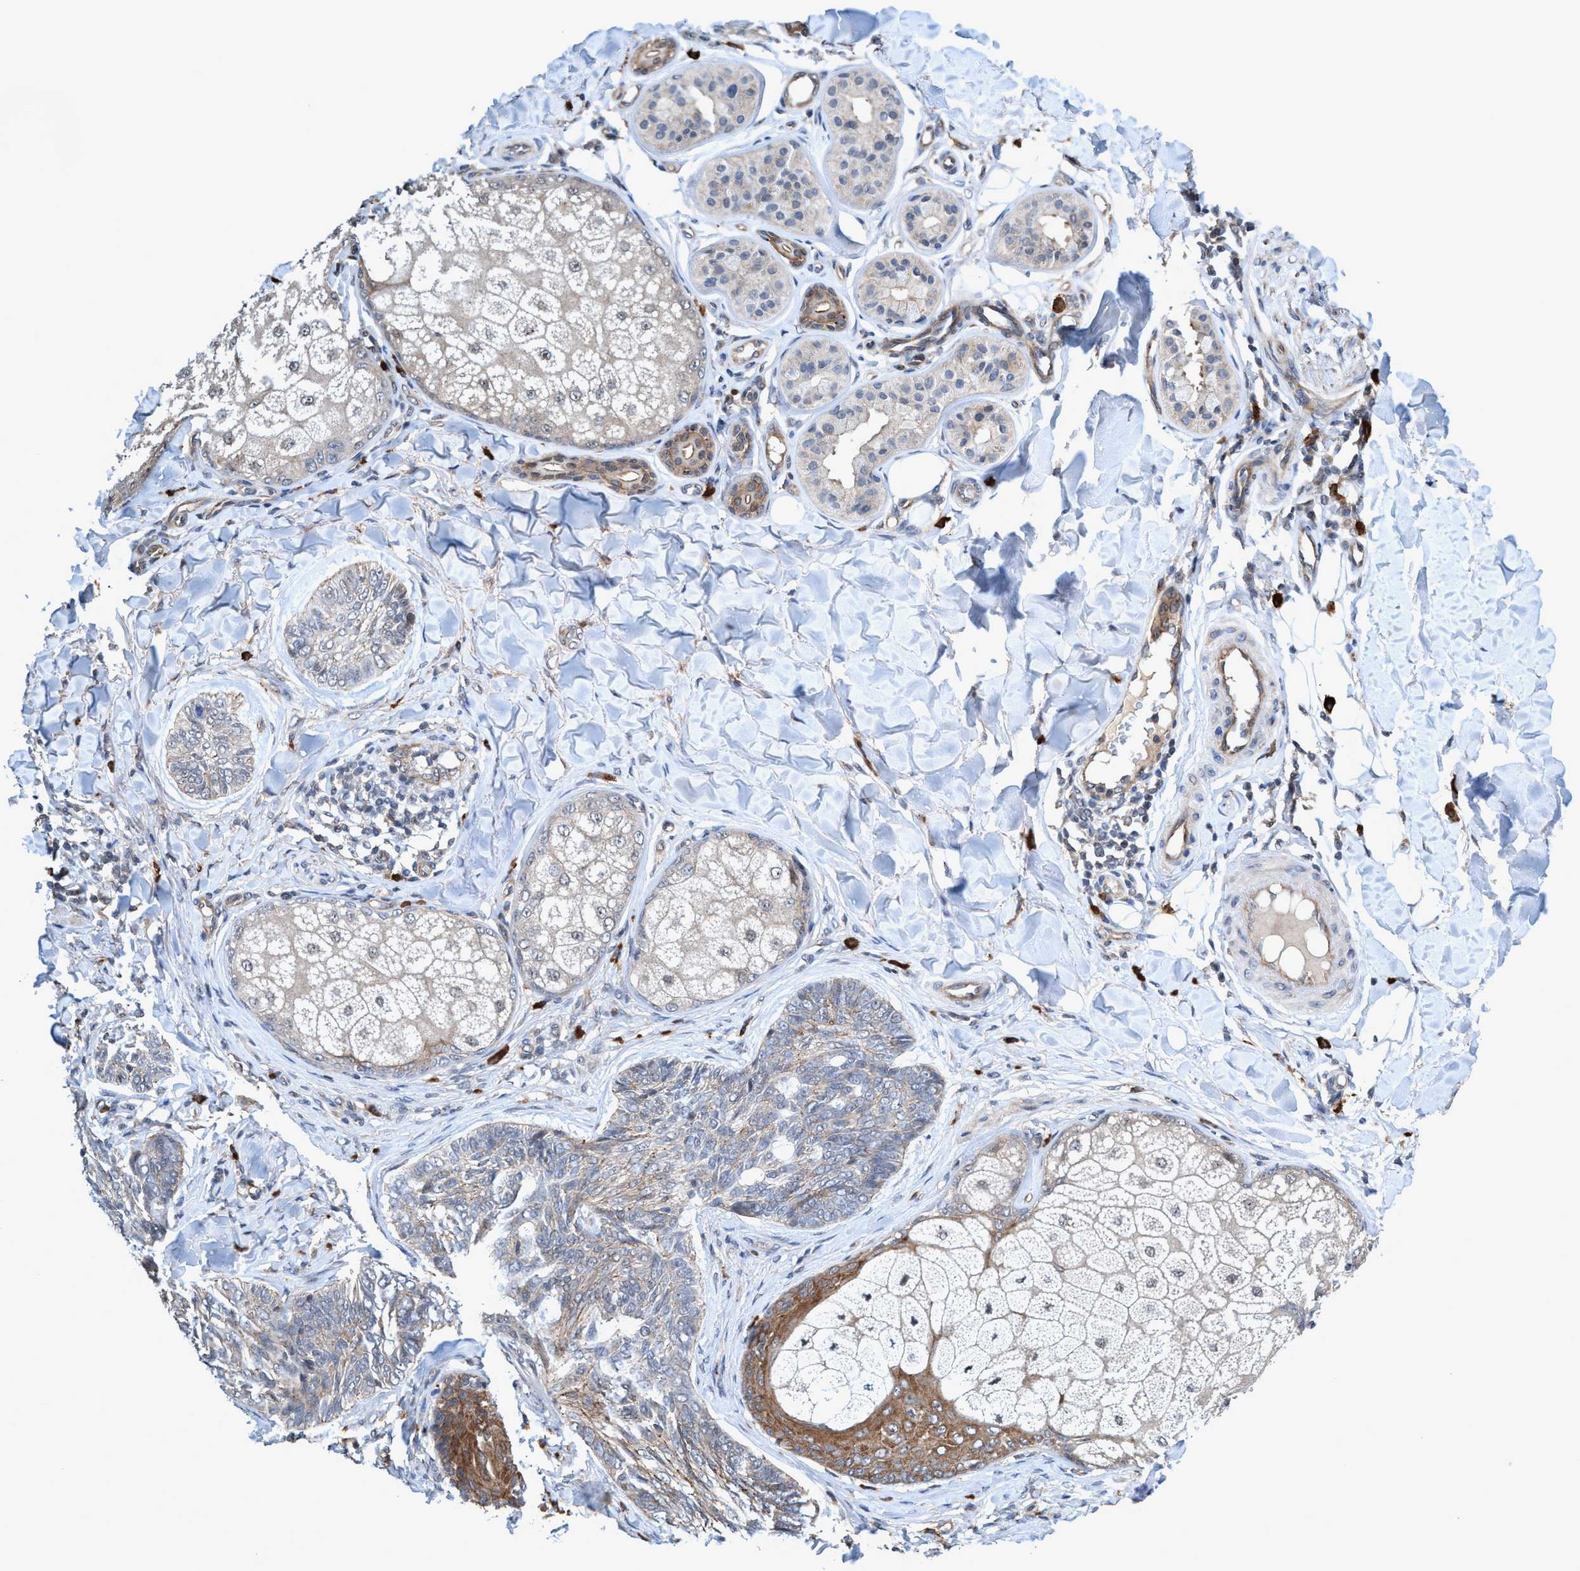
{"staining": {"intensity": "weak", "quantity": "<25%", "location": "cytoplasmic/membranous"}, "tissue": "skin cancer", "cell_type": "Tumor cells", "image_type": "cancer", "snomed": [{"axis": "morphology", "description": "Basal cell carcinoma"}, {"axis": "topography", "description": "Skin"}], "caption": "Tumor cells are negative for protein expression in human skin cancer (basal cell carcinoma). Nuclei are stained in blue.", "gene": "TRIM65", "patient": {"sex": "male", "age": 43}}